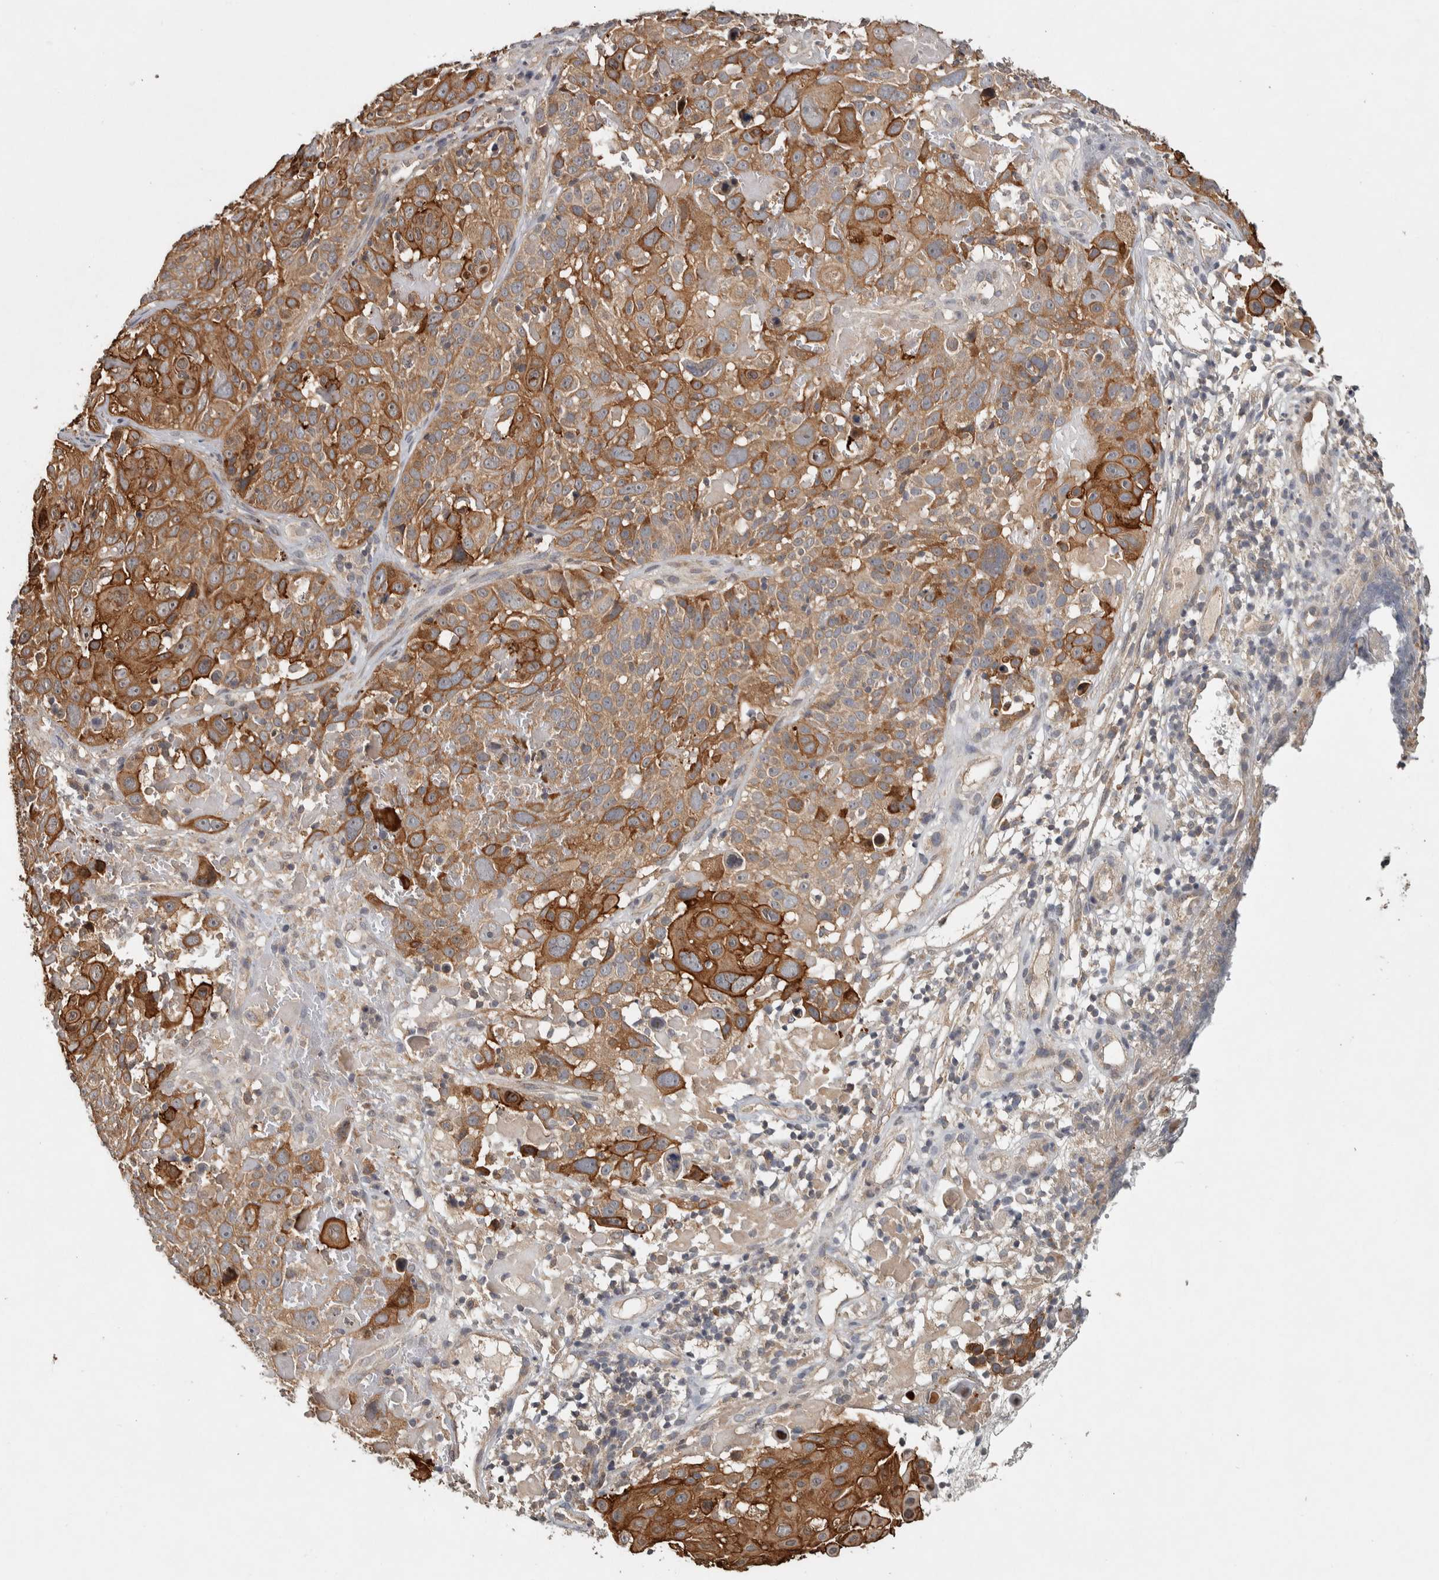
{"staining": {"intensity": "moderate", "quantity": ">75%", "location": "cytoplasmic/membranous,nuclear"}, "tissue": "cervical cancer", "cell_type": "Tumor cells", "image_type": "cancer", "snomed": [{"axis": "morphology", "description": "Squamous cell carcinoma, NOS"}, {"axis": "topography", "description": "Cervix"}], "caption": "The immunohistochemical stain labels moderate cytoplasmic/membranous and nuclear staining in tumor cells of squamous cell carcinoma (cervical) tissue.", "gene": "EIF3H", "patient": {"sex": "female", "age": 74}}